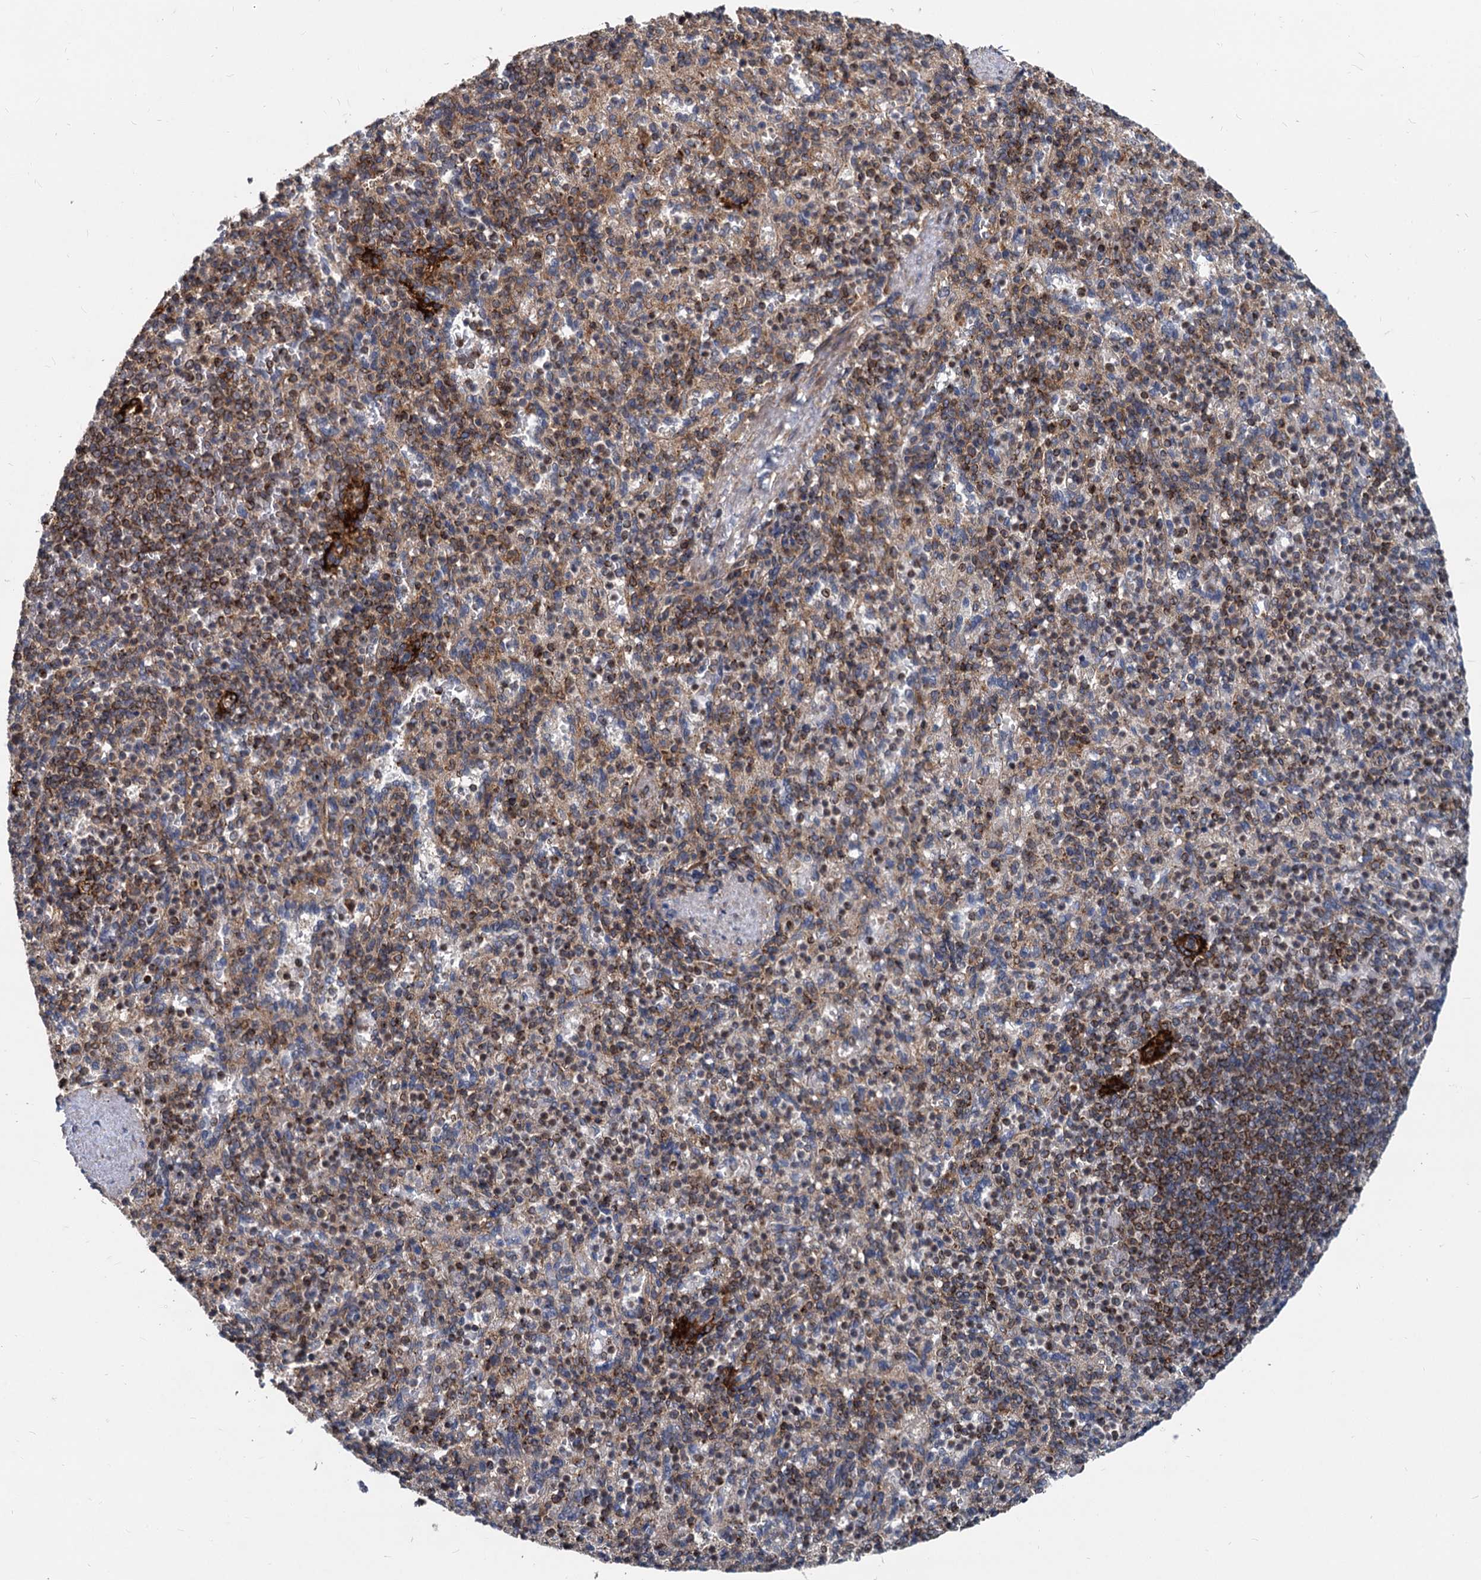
{"staining": {"intensity": "strong", "quantity": "25%-75%", "location": "cytoplasmic/membranous"}, "tissue": "spleen", "cell_type": "Cells in red pulp", "image_type": "normal", "snomed": [{"axis": "morphology", "description": "Normal tissue, NOS"}, {"axis": "topography", "description": "Spleen"}], "caption": "This photomicrograph demonstrates normal spleen stained with immunohistochemistry to label a protein in brown. The cytoplasmic/membranous of cells in red pulp show strong positivity for the protein. Nuclei are counter-stained blue.", "gene": "STIM1", "patient": {"sex": "female", "age": 74}}